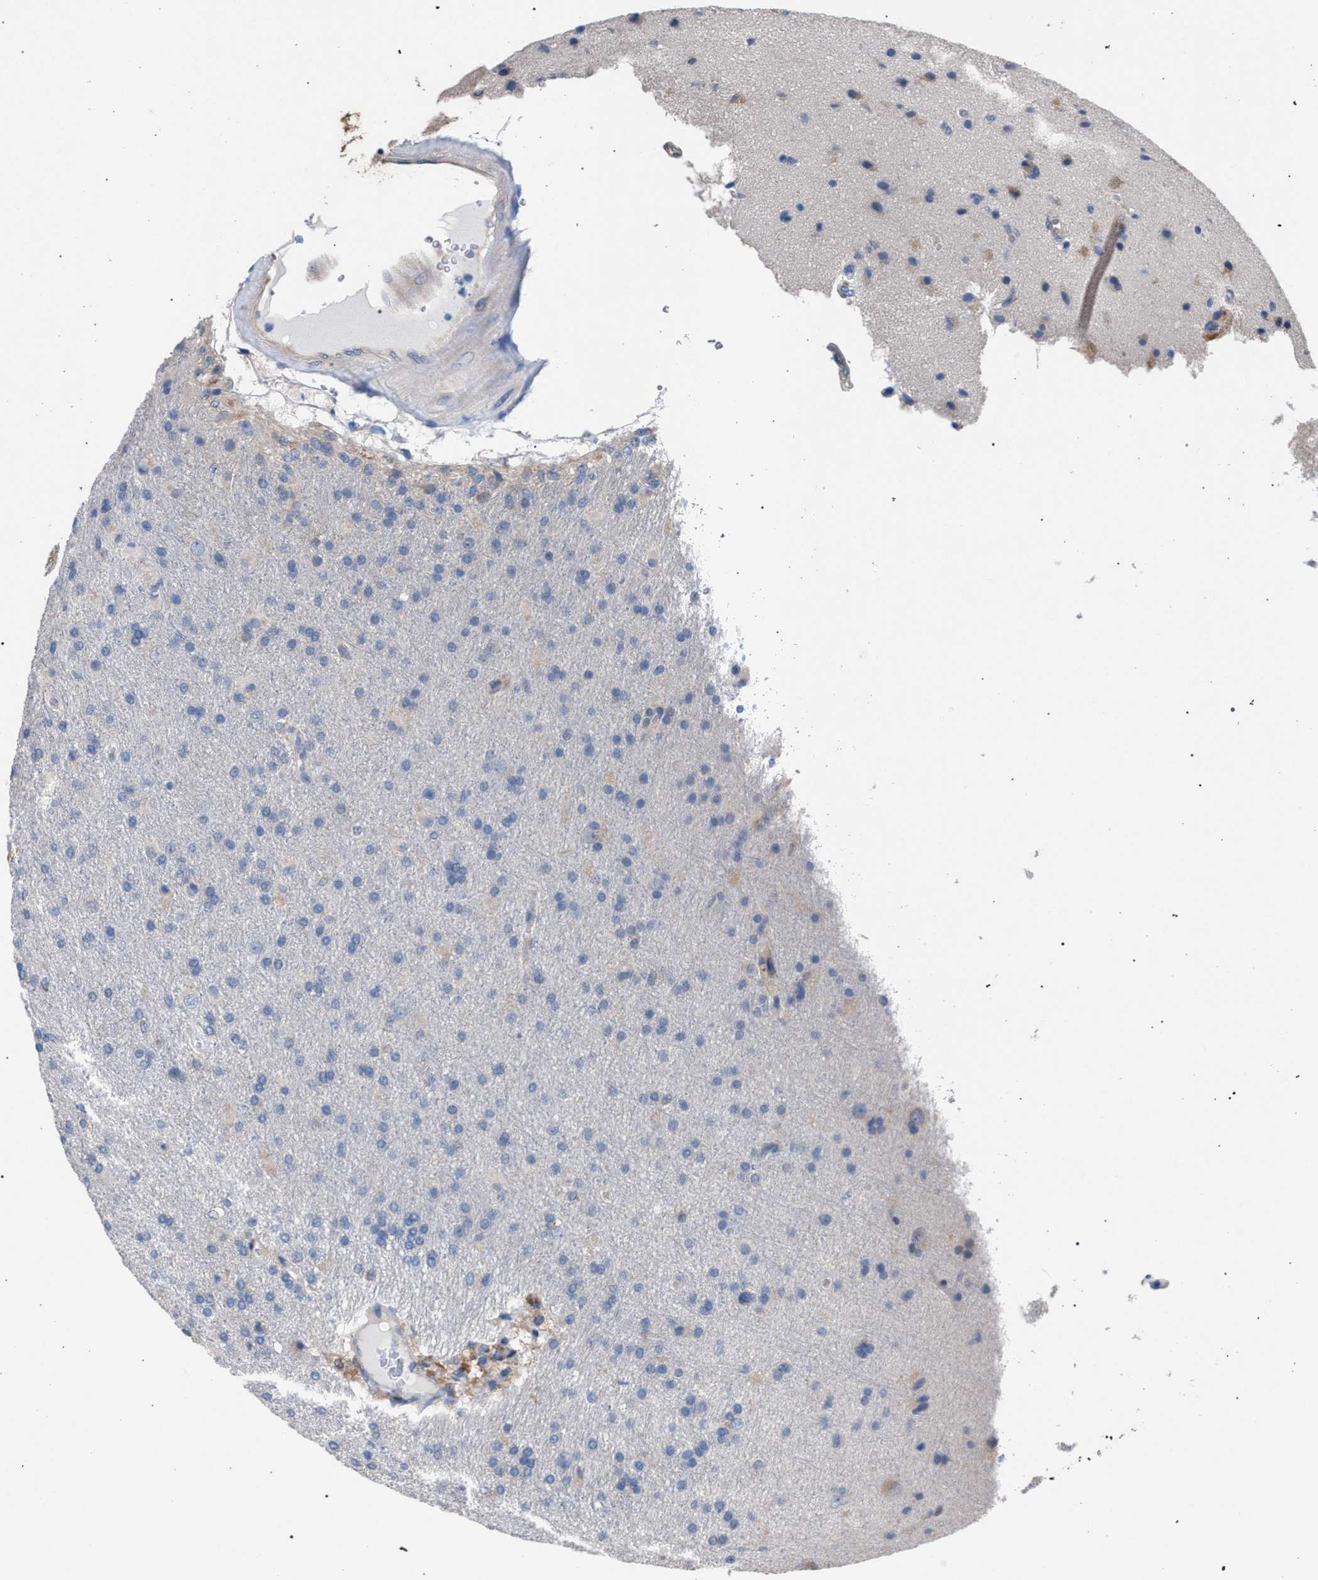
{"staining": {"intensity": "negative", "quantity": "none", "location": "none"}, "tissue": "glioma", "cell_type": "Tumor cells", "image_type": "cancer", "snomed": [{"axis": "morphology", "description": "Glioma, malignant, High grade"}, {"axis": "topography", "description": "Brain"}], "caption": "The IHC image has no significant staining in tumor cells of glioma tissue. (DAB (3,3'-diaminobenzidine) IHC with hematoxylin counter stain).", "gene": "CRYZ", "patient": {"sex": "male", "age": 72}}